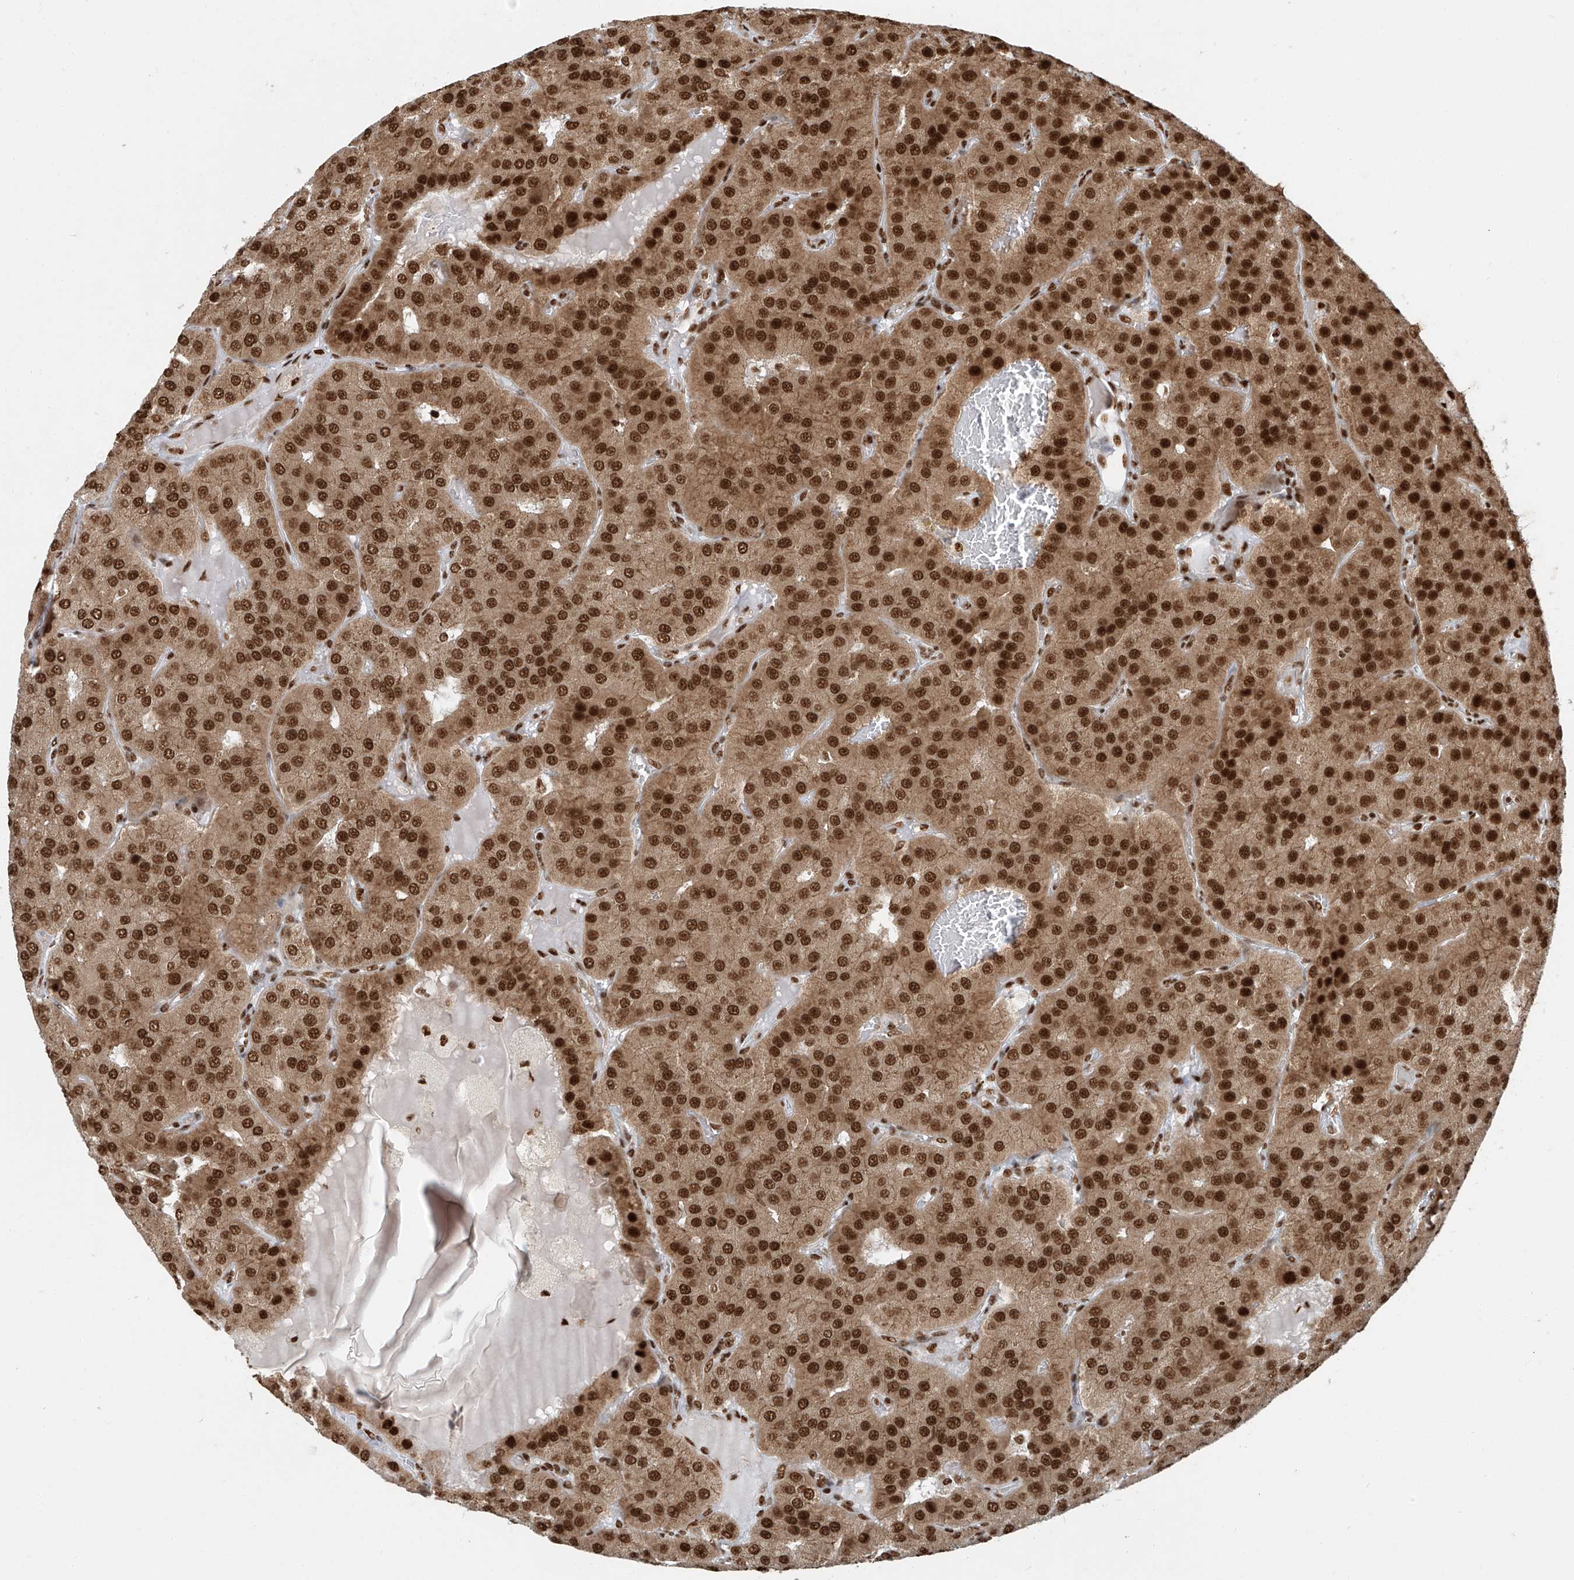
{"staining": {"intensity": "strong", "quantity": ">75%", "location": "cytoplasmic/membranous,nuclear"}, "tissue": "parathyroid gland", "cell_type": "Glandular cells", "image_type": "normal", "snomed": [{"axis": "morphology", "description": "Normal tissue, NOS"}, {"axis": "morphology", "description": "Adenoma, NOS"}, {"axis": "topography", "description": "Parathyroid gland"}], "caption": "Brown immunohistochemical staining in normal parathyroid gland exhibits strong cytoplasmic/membranous,nuclear positivity in approximately >75% of glandular cells.", "gene": "FAM193B", "patient": {"sex": "female", "age": 86}}